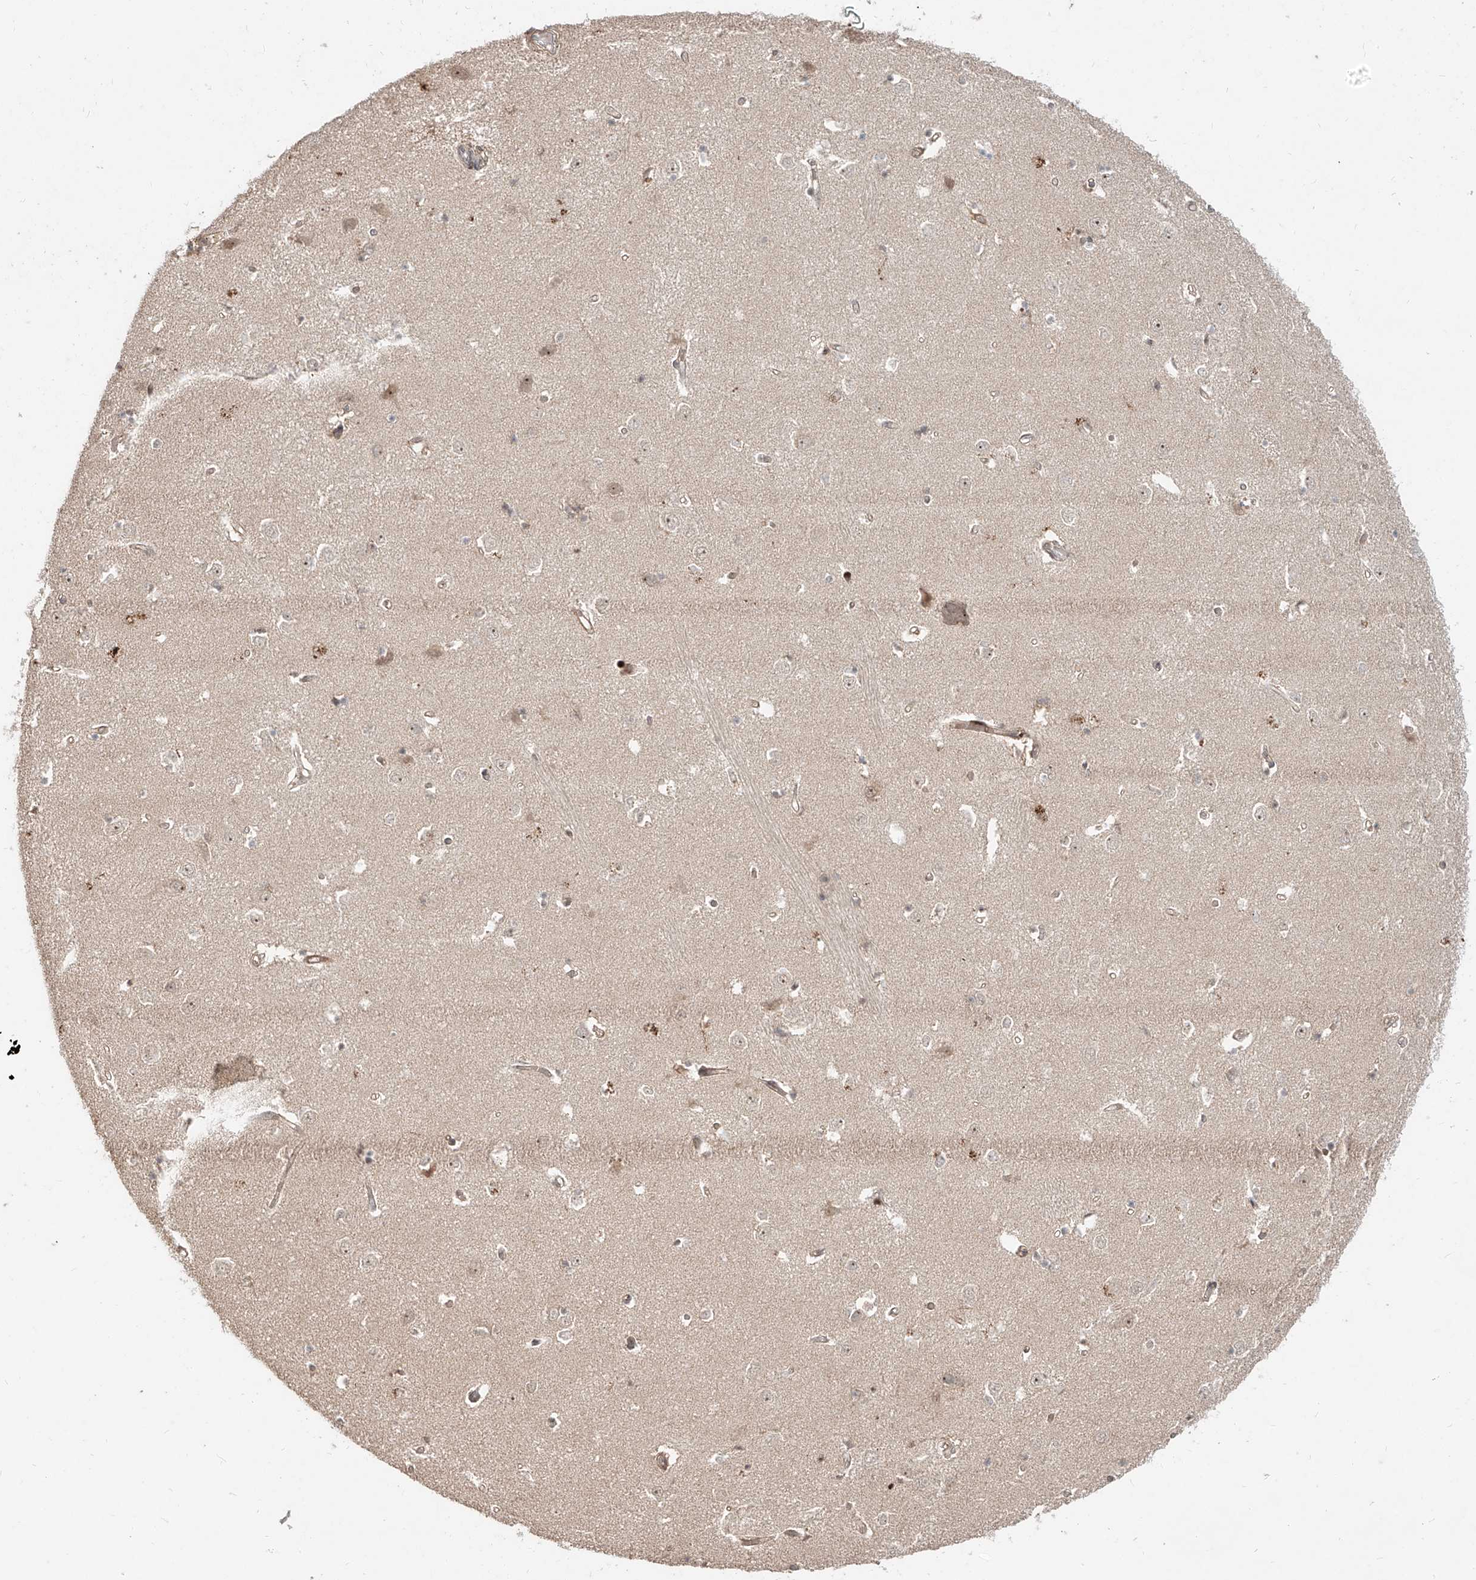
{"staining": {"intensity": "weak", "quantity": "<25%", "location": "nuclear"}, "tissue": "caudate", "cell_type": "Glial cells", "image_type": "normal", "snomed": [{"axis": "morphology", "description": "Normal tissue, NOS"}, {"axis": "topography", "description": "Lateral ventricle wall"}], "caption": "Immunohistochemical staining of unremarkable human caudate shows no significant staining in glial cells.", "gene": "ZNF710", "patient": {"sex": "male", "age": 45}}